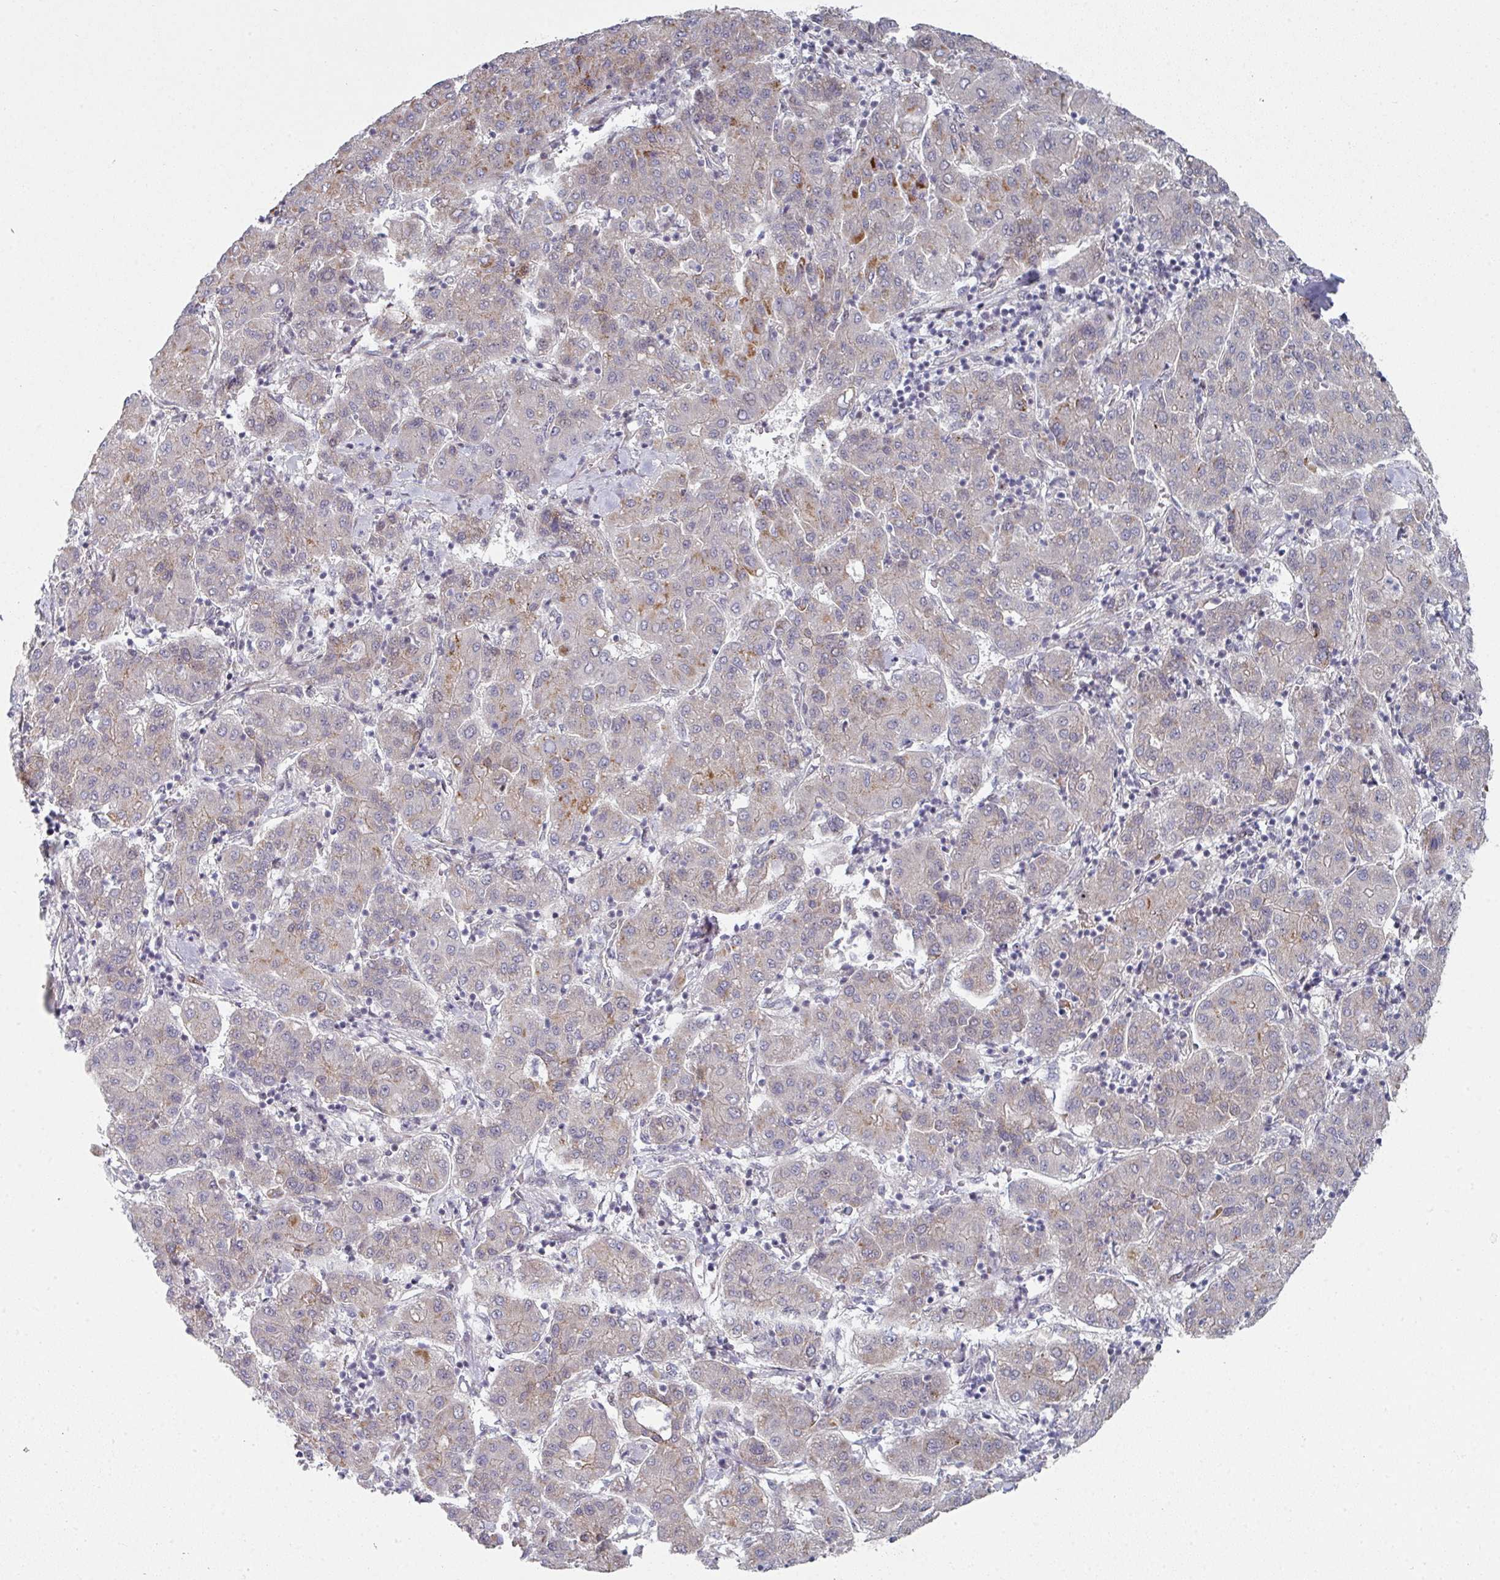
{"staining": {"intensity": "negative", "quantity": "none", "location": "none"}, "tissue": "liver cancer", "cell_type": "Tumor cells", "image_type": "cancer", "snomed": [{"axis": "morphology", "description": "Carcinoma, Hepatocellular, NOS"}, {"axis": "topography", "description": "Liver"}], "caption": "The immunohistochemistry micrograph has no significant positivity in tumor cells of hepatocellular carcinoma (liver) tissue. (DAB IHC visualized using brightfield microscopy, high magnification).", "gene": "TMCC1", "patient": {"sex": "male", "age": 65}}